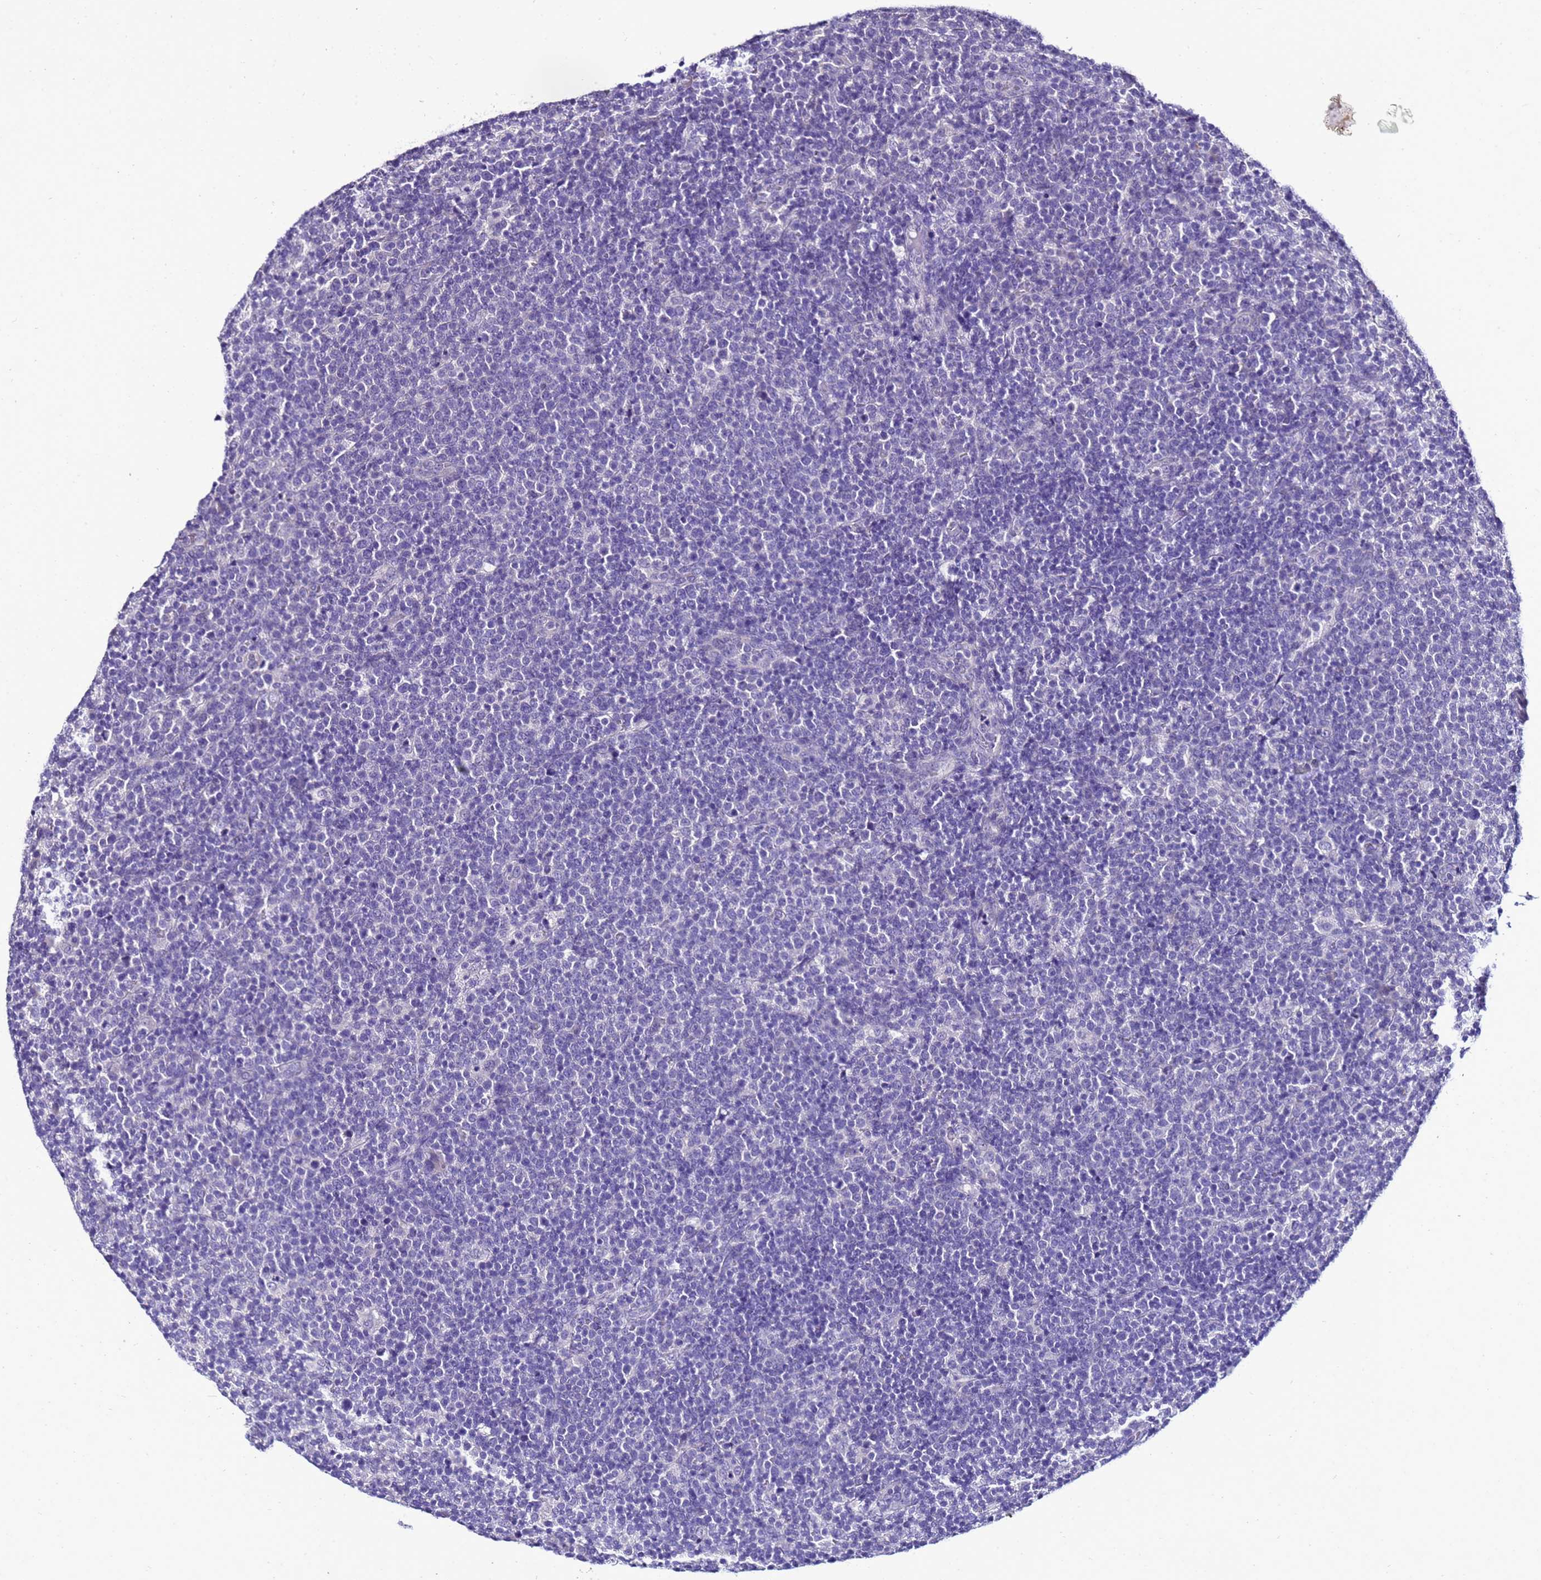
{"staining": {"intensity": "negative", "quantity": "none", "location": "none"}, "tissue": "lymphoma", "cell_type": "Tumor cells", "image_type": "cancer", "snomed": [{"axis": "morphology", "description": "Malignant lymphoma, non-Hodgkin's type, High grade"}, {"axis": "topography", "description": "Lymph node"}], "caption": "An image of lymphoma stained for a protein exhibits no brown staining in tumor cells.", "gene": "FAM166B", "patient": {"sex": "male", "age": 61}}